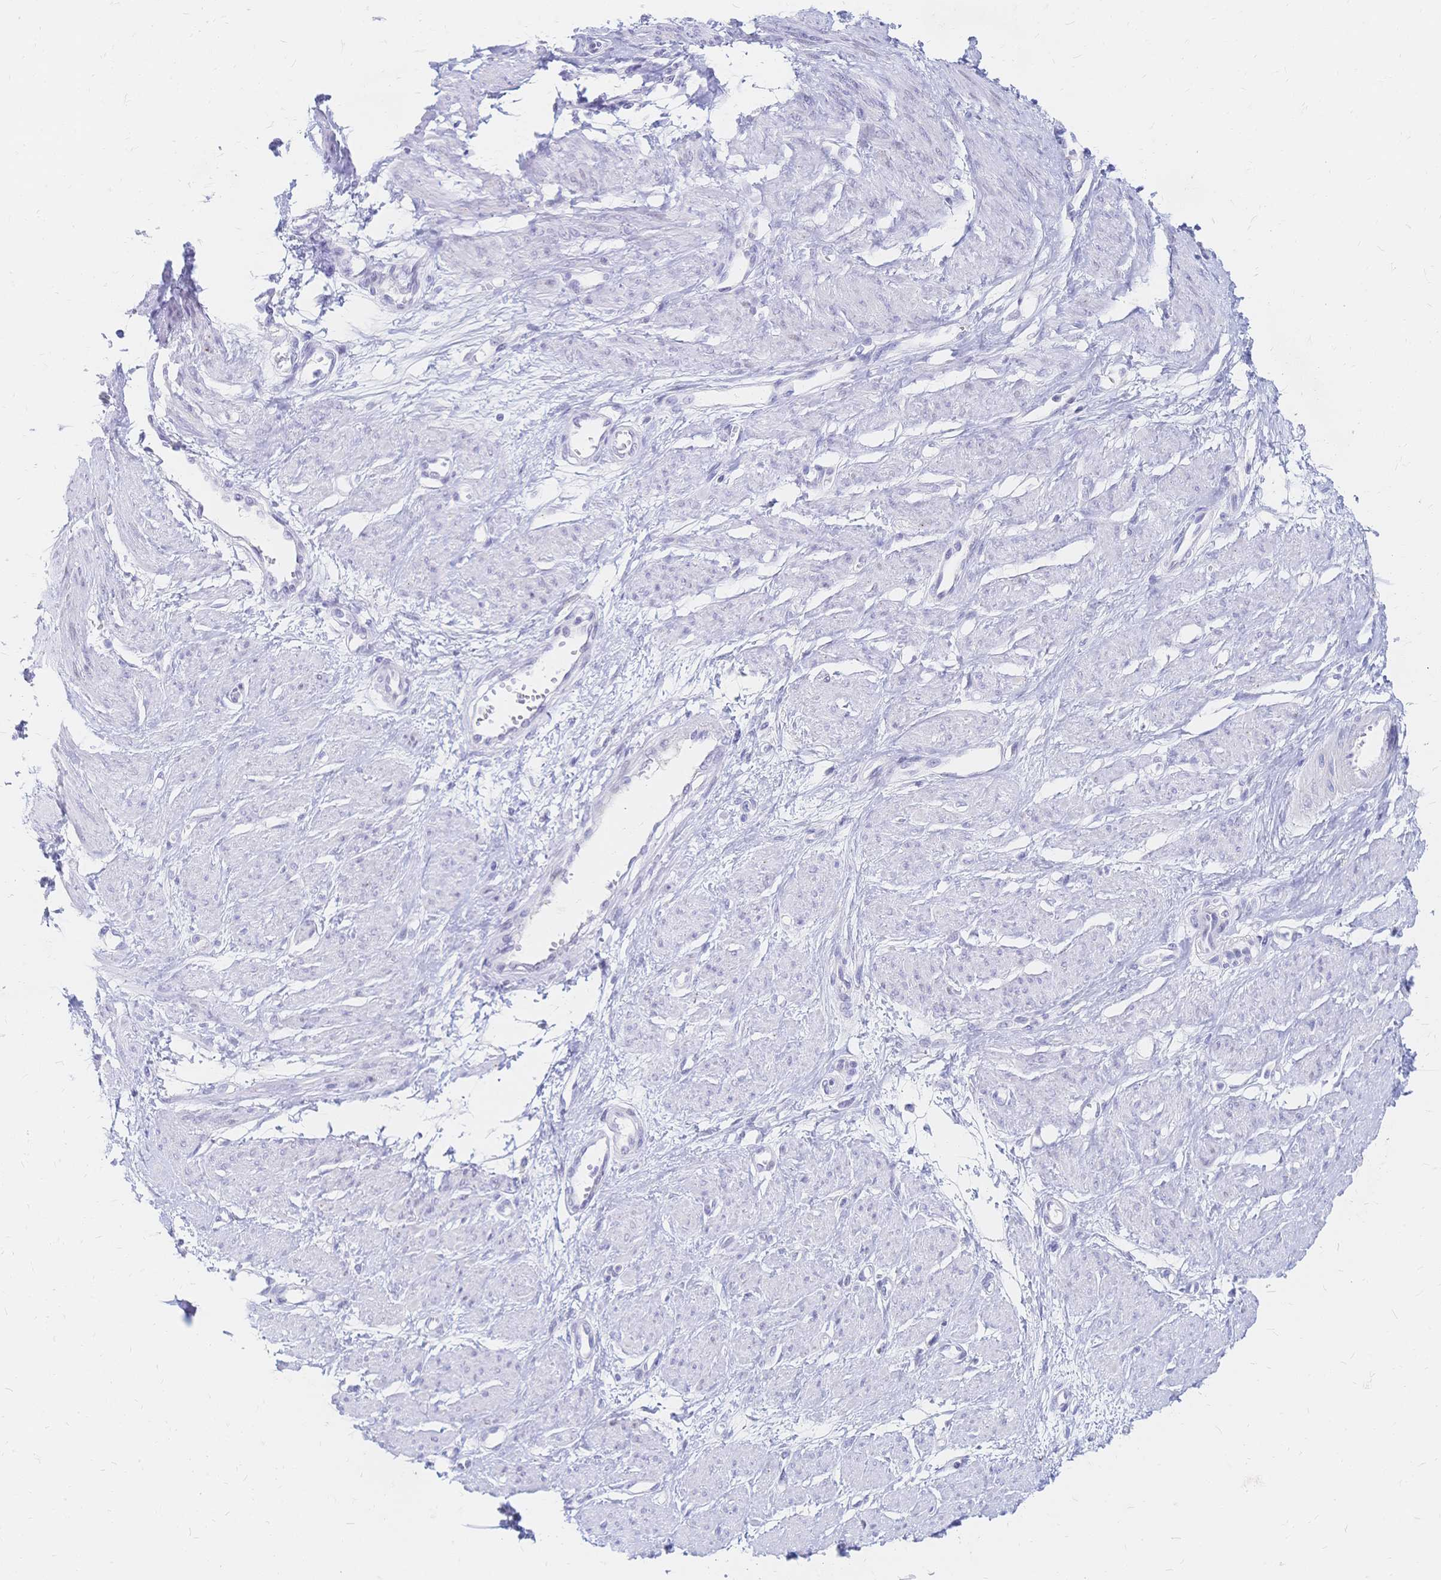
{"staining": {"intensity": "negative", "quantity": "none", "location": "none"}, "tissue": "smooth muscle", "cell_type": "Smooth muscle cells", "image_type": "normal", "snomed": [{"axis": "morphology", "description": "Normal tissue, NOS"}, {"axis": "topography", "description": "Smooth muscle"}, {"axis": "topography", "description": "Uterus"}], "caption": "Smooth muscle cells are negative for brown protein staining in unremarkable smooth muscle. The staining is performed using DAB brown chromogen with nuclei counter-stained in using hematoxylin.", "gene": "PSORS1C2", "patient": {"sex": "female", "age": 39}}